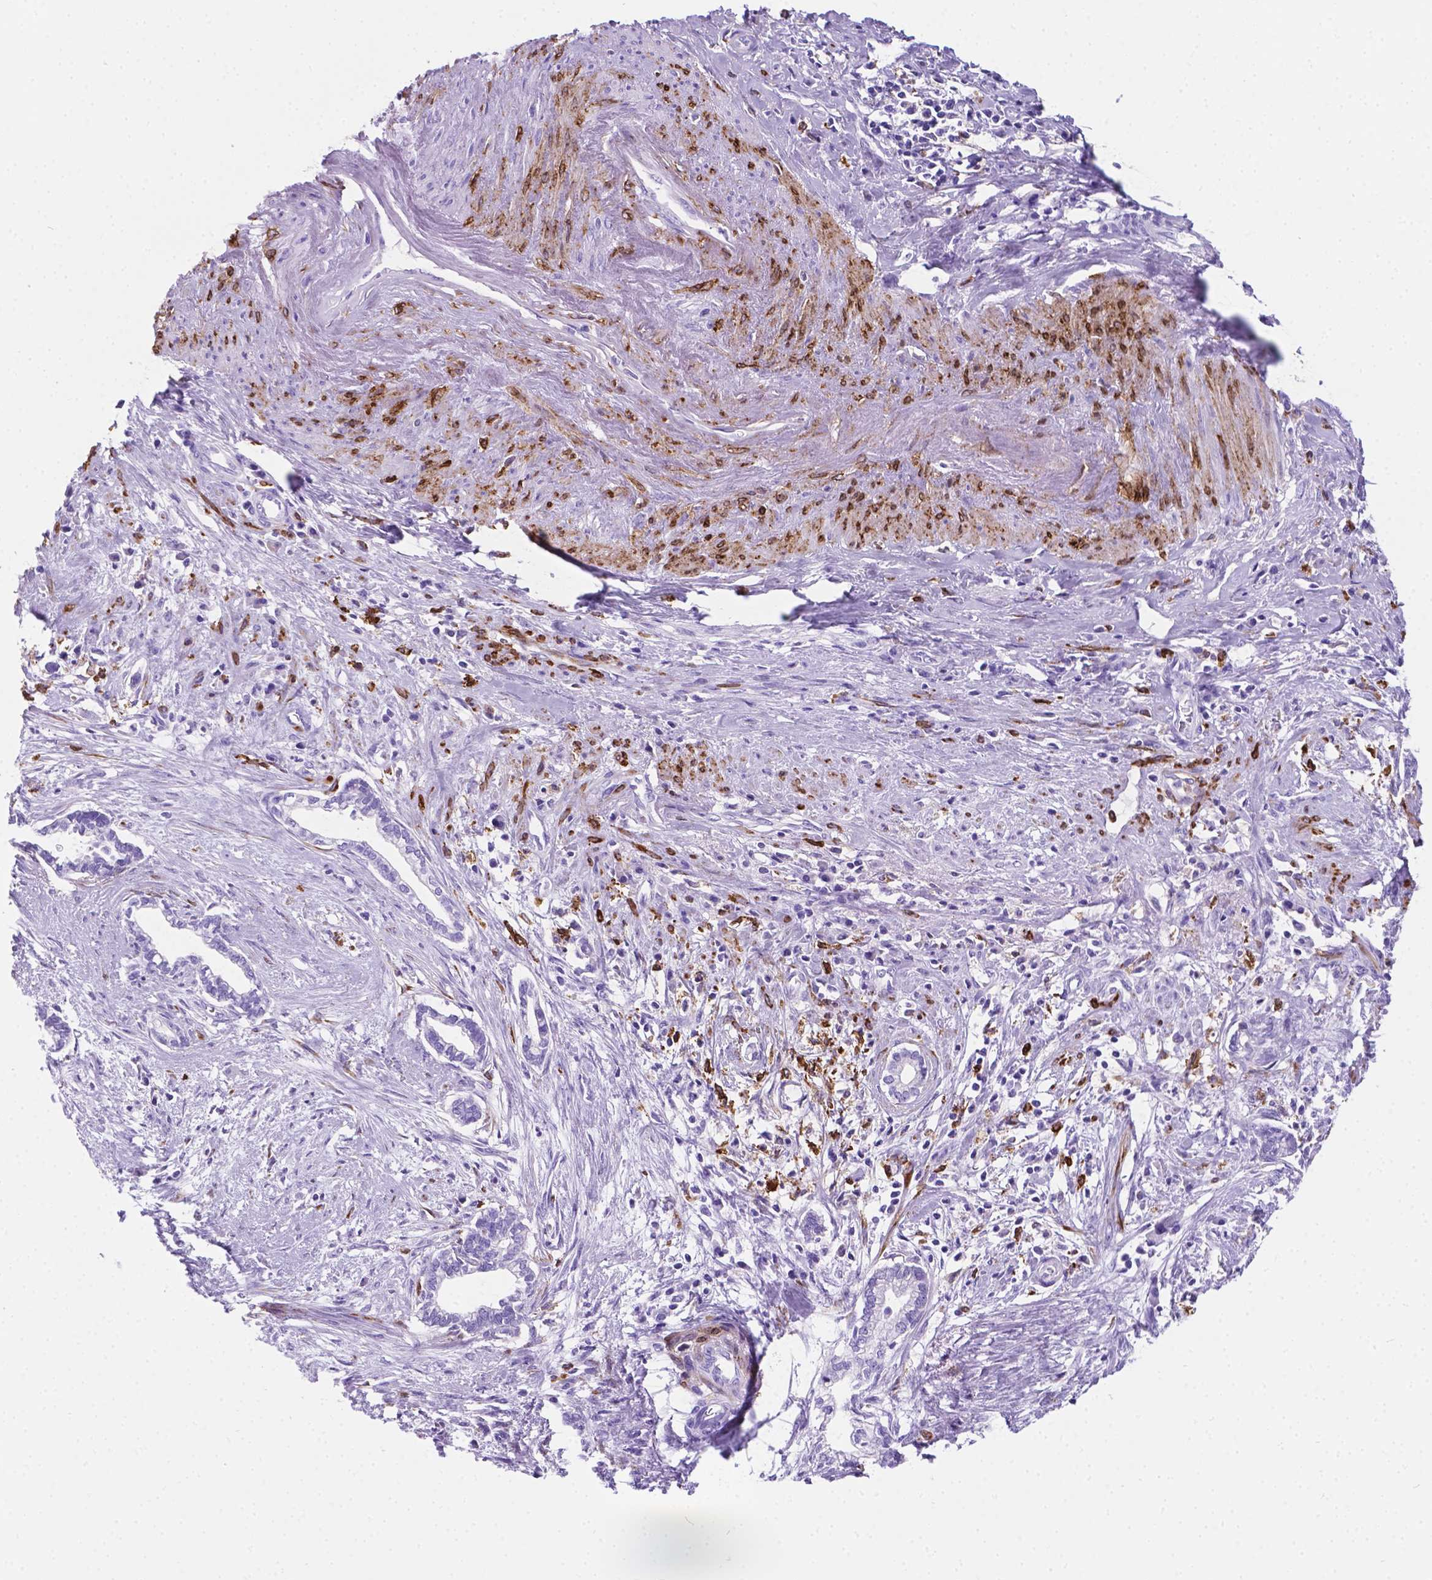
{"staining": {"intensity": "negative", "quantity": "none", "location": "none"}, "tissue": "cervical cancer", "cell_type": "Tumor cells", "image_type": "cancer", "snomed": [{"axis": "morphology", "description": "Adenocarcinoma, NOS"}, {"axis": "topography", "description": "Cervix"}], "caption": "Cervical cancer (adenocarcinoma) was stained to show a protein in brown. There is no significant expression in tumor cells.", "gene": "MACF1", "patient": {"sex": "female", "age": 62}}